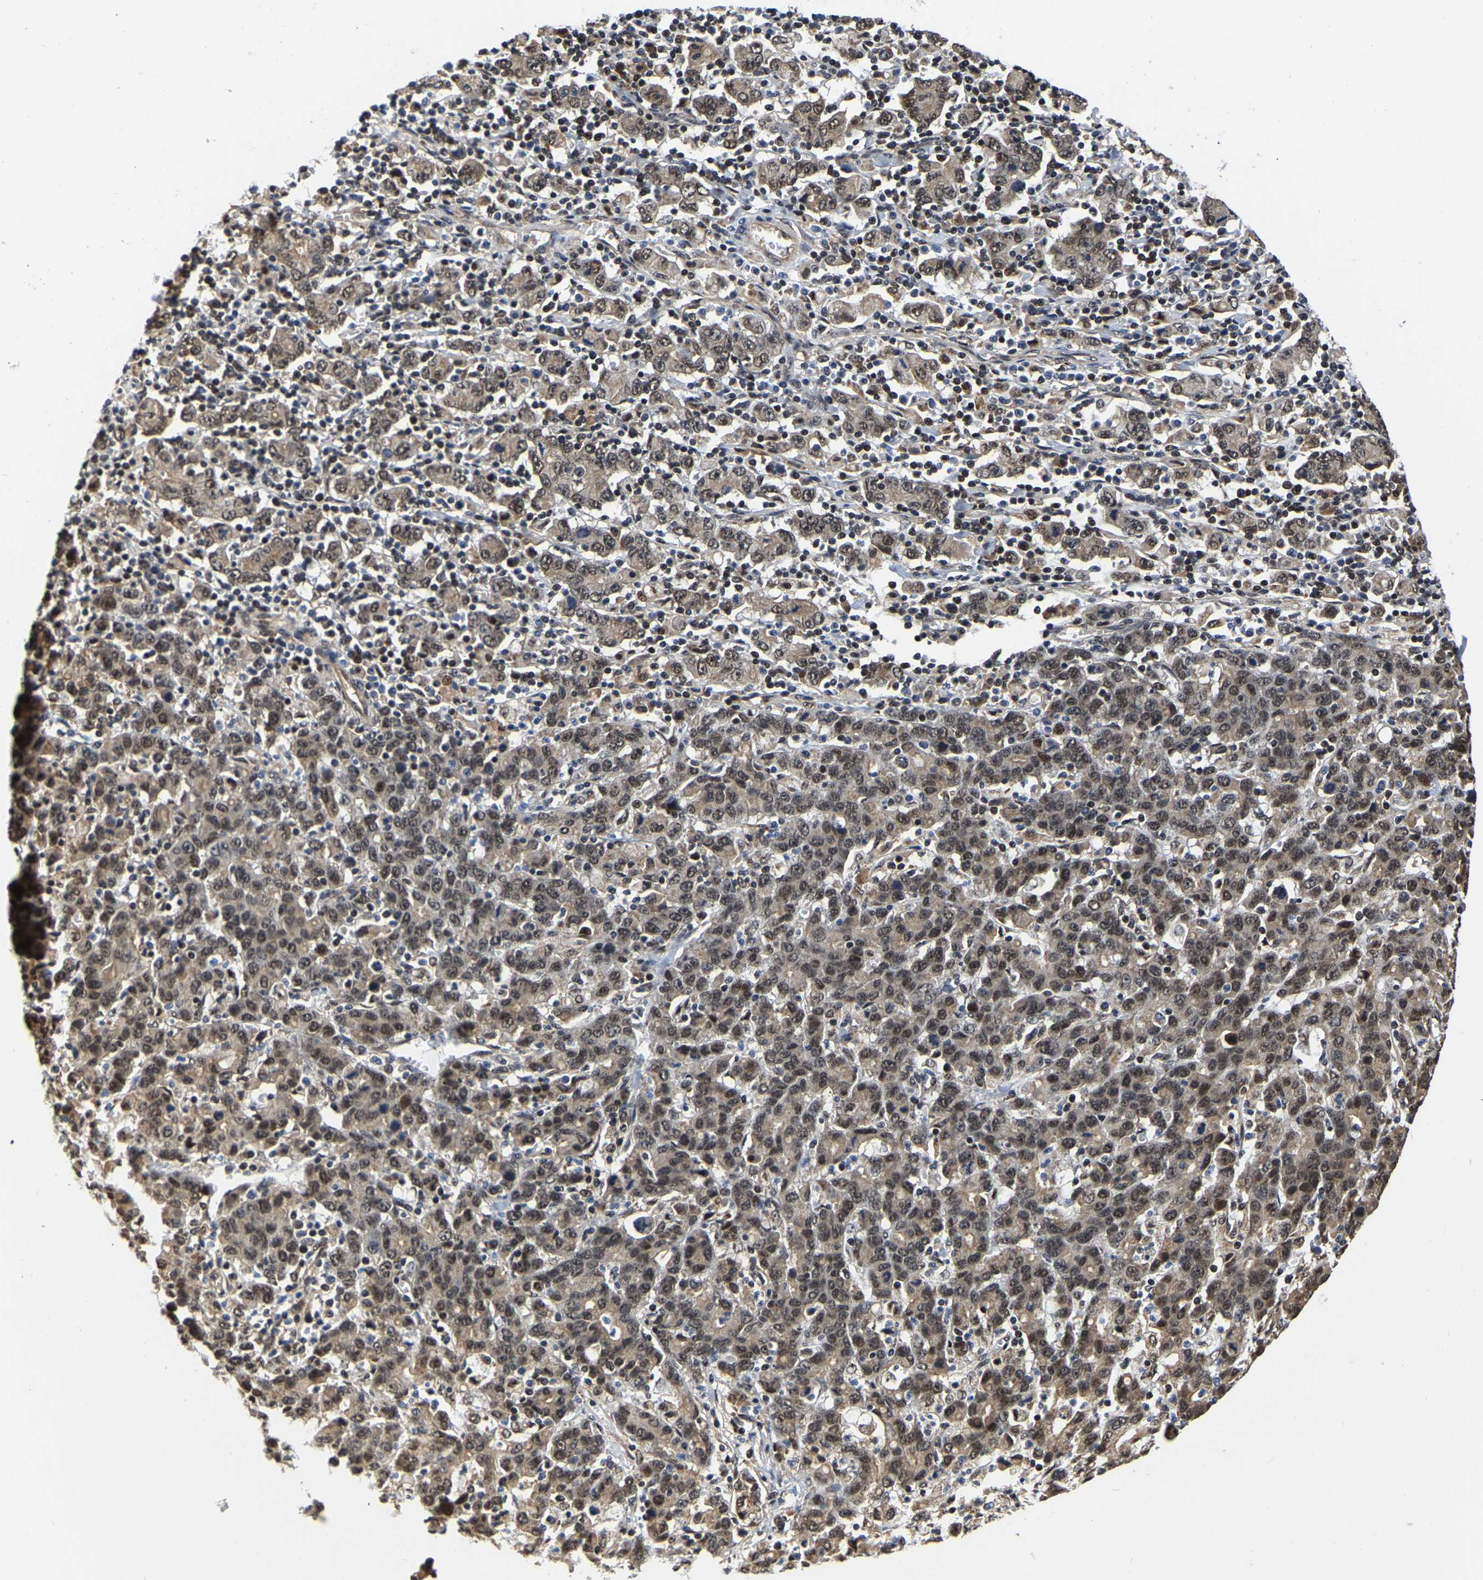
{"staining": {"intensity": "moderate", "quantity": ">75%", "location": "nuclear"}, "tissue": "stomach cancer", "cell_type": "Tumor cells", "image_type": "cancer", "snomed": [{"axis": "morphology", "description": "Adenocarcinoma, NOS"}, {"axis": "topography", "description": "Stomach, upper"}], "caption": "The histopathology image exhibits immunohistochemical staining of stomach cancer. There is moderate nuclear expression is seen in approximately >75% of tumor cells.", "gene": "CIAO1", "patient": {"sex": "male", "age": 69}}